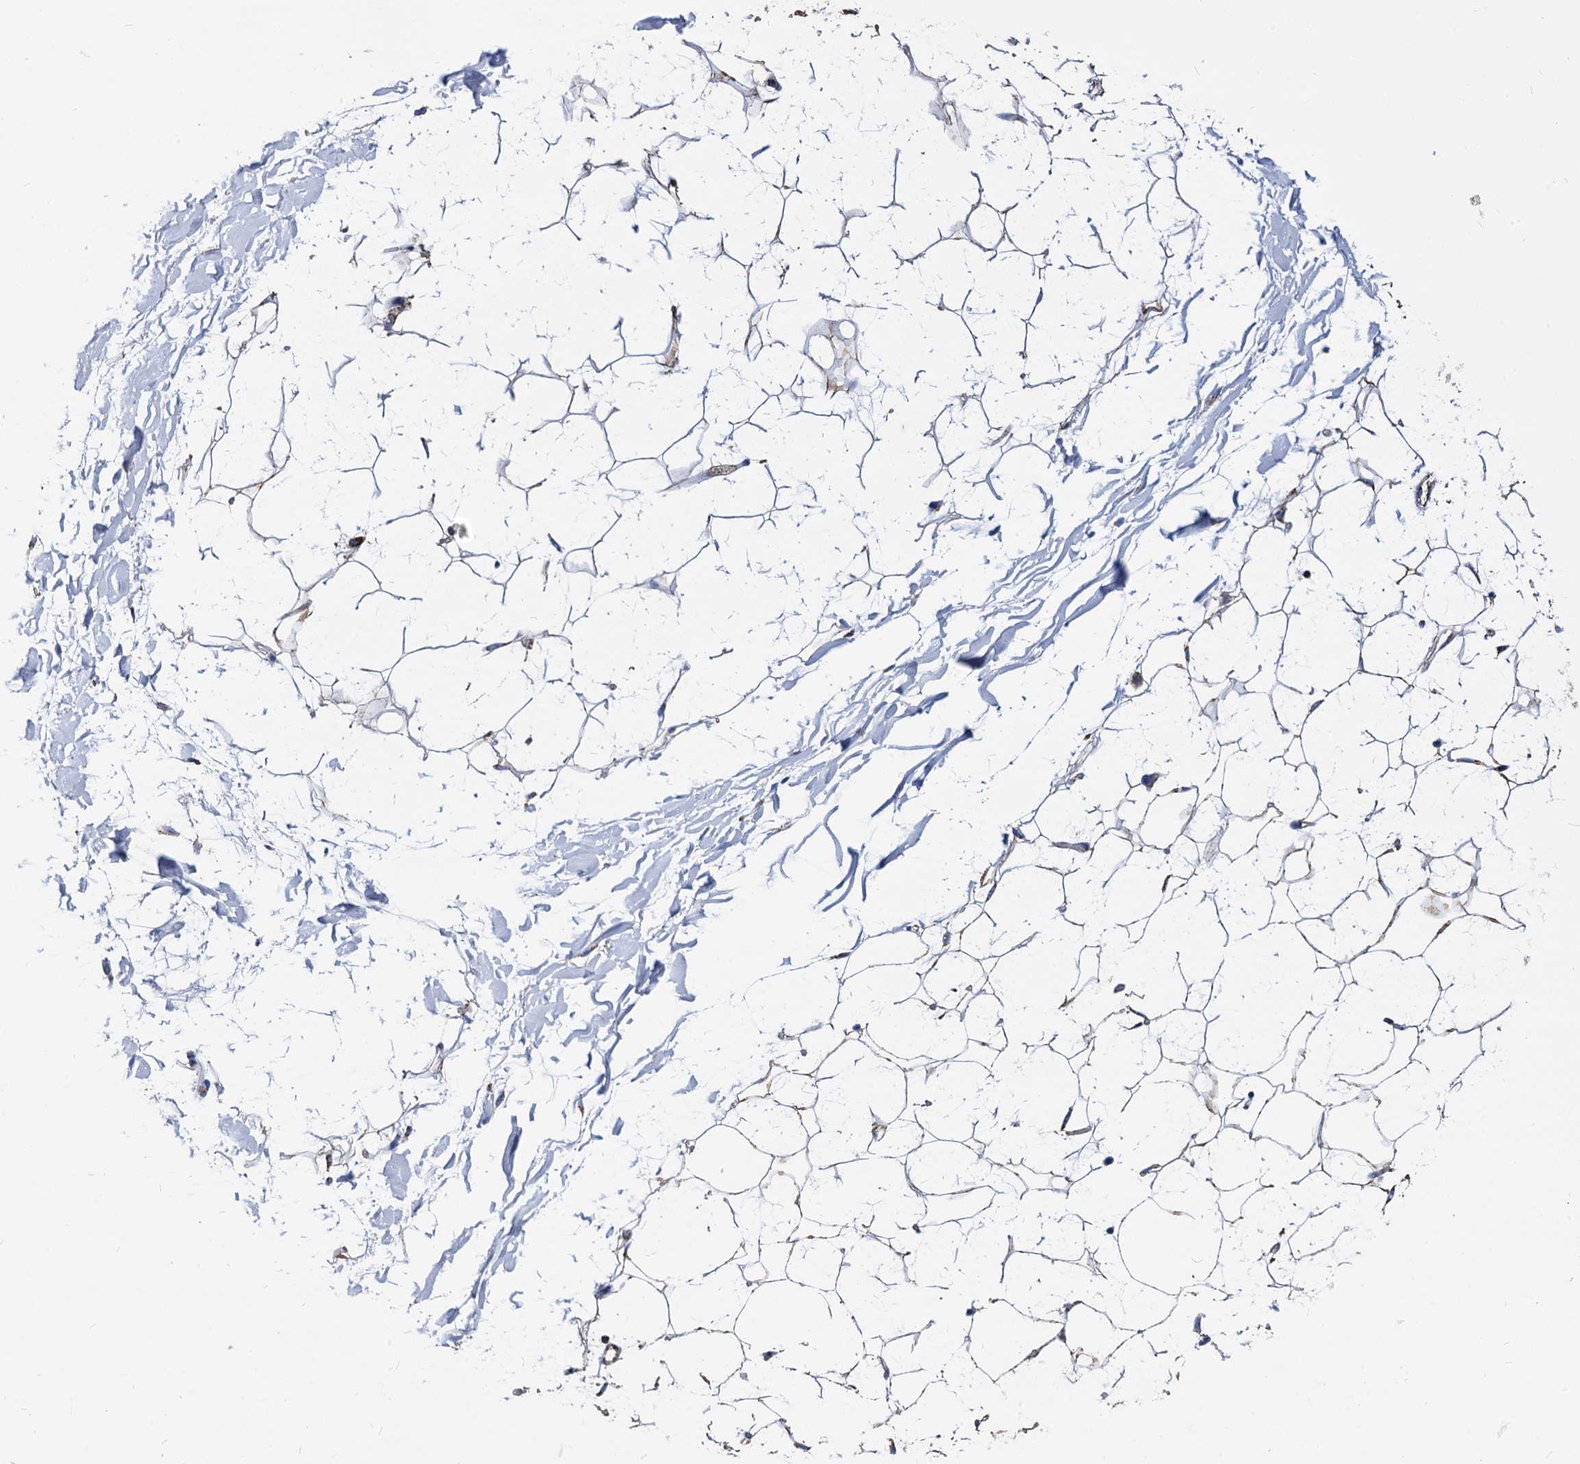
{"staining": {"intensity": "negative", "quantity": "none", "location": "none"}, "tissue": "adipose tissue", "cell_type": "Adipocytes", "image_type": "normal", "snomed": [{"axis": "morphology", "description": "Normal tissue, NOS"}, {"axis": "topography", "description": "Breast"}], "caption": "This is a image of immunohistochemistry staining of normal adipose tissue, which shows no staining in adipocytes. The staining was performed using DAB (3,3'-diaminobenzidine) to visualize the protein expression in brown, while the nuclei were stained in blue with hematoxylin (Magnification: 20x).", "gene": "TIMM10", "patient": {"sex": "female", "age": 26}}